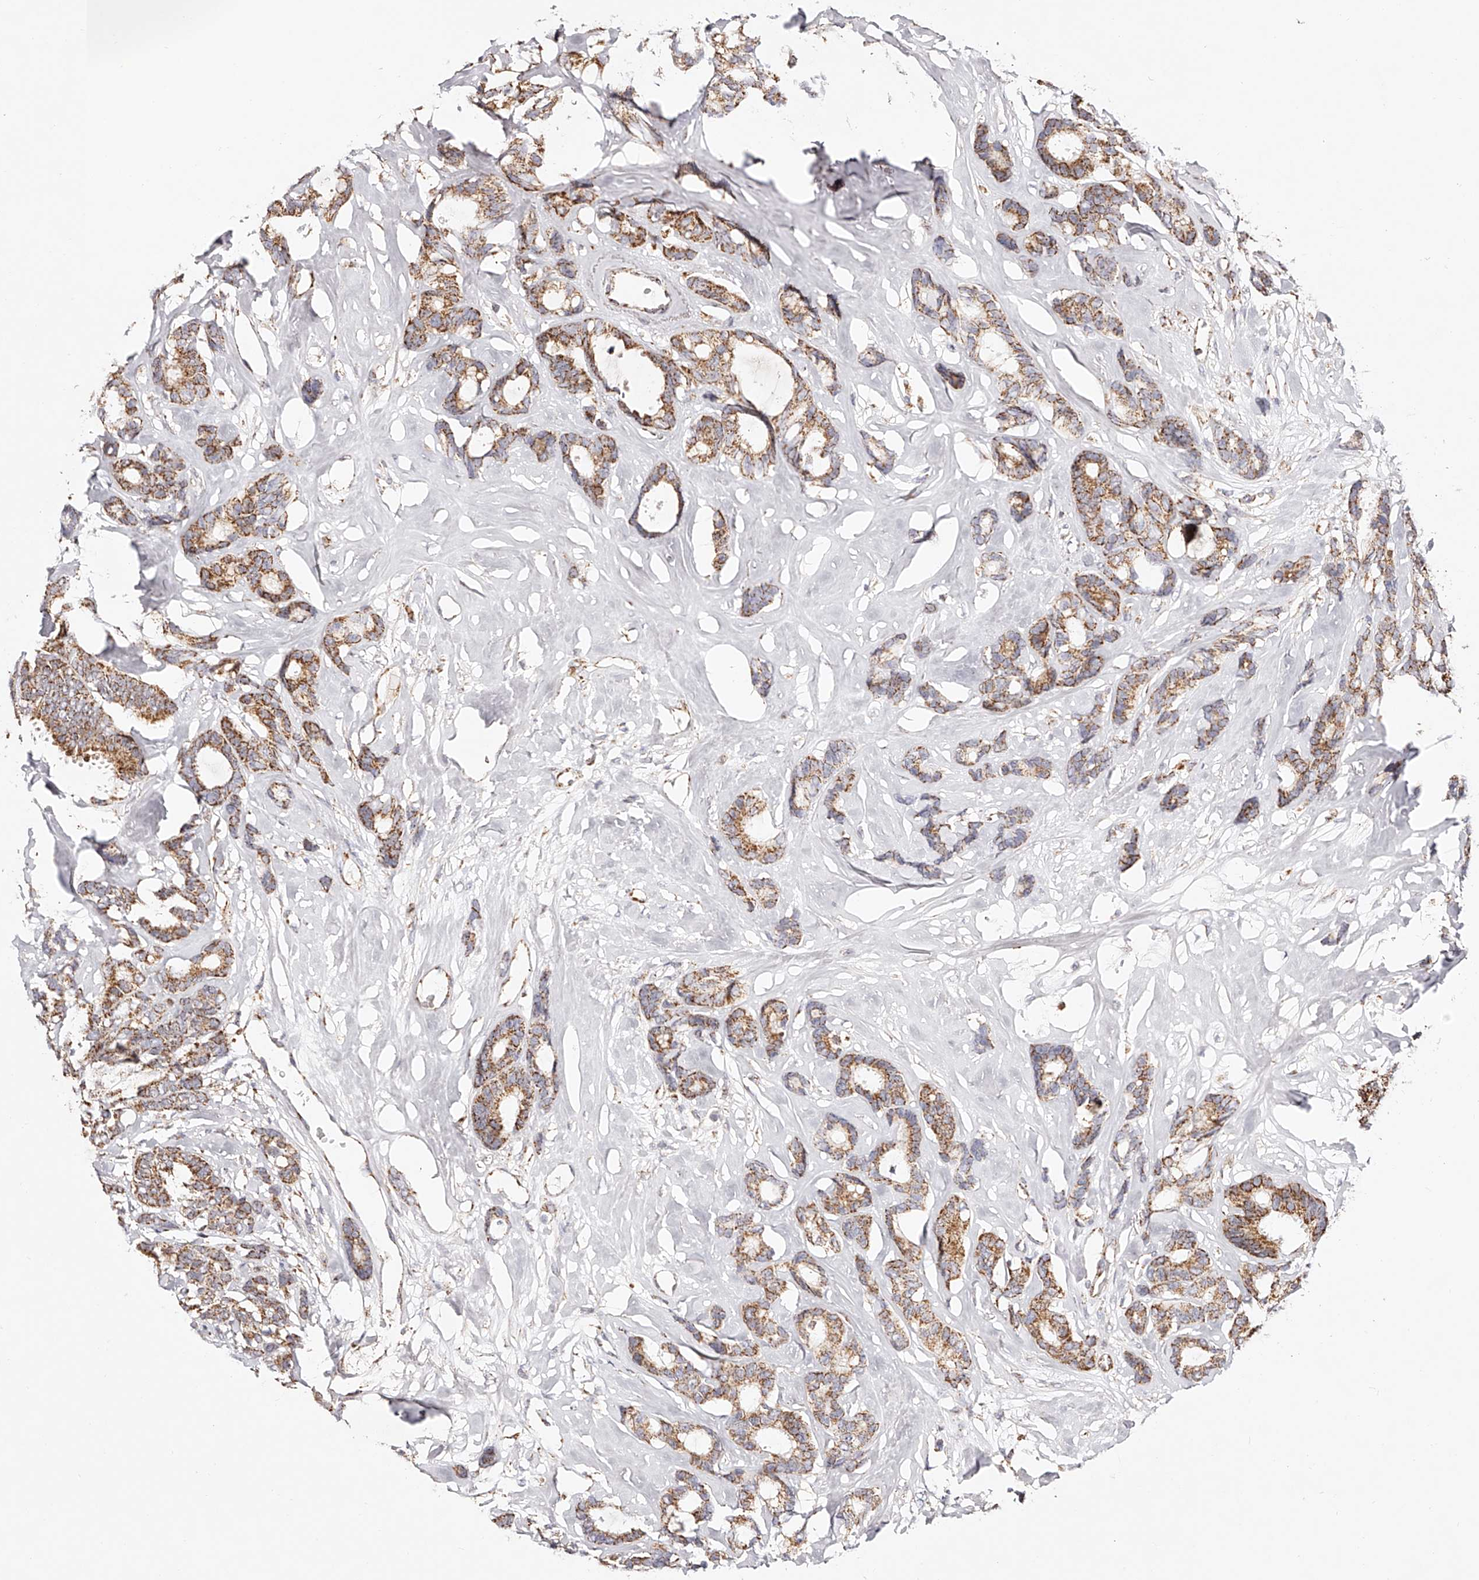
{"staining": {"intensity": "moderate", "quantity": ">75%", "location": "cytoplasmic/membranous"}, "tissue": "breast cancer", "cell_type": "Tumor cells", "image_type": "cancer", "snomed": [{"axis": "morphology", "description": "Duct carcinoma"}, {"axis": "topography", "description": "Breast"}], "caption": "Immunohistochemistry of human breast invasive ductal carcinoma displays medium levels of moderate cytoplasmic/membranous staining in approximately >75% of tumor cells.", "gene": "NDUFV3", "patient": {"sex": "female", "age": 87}}